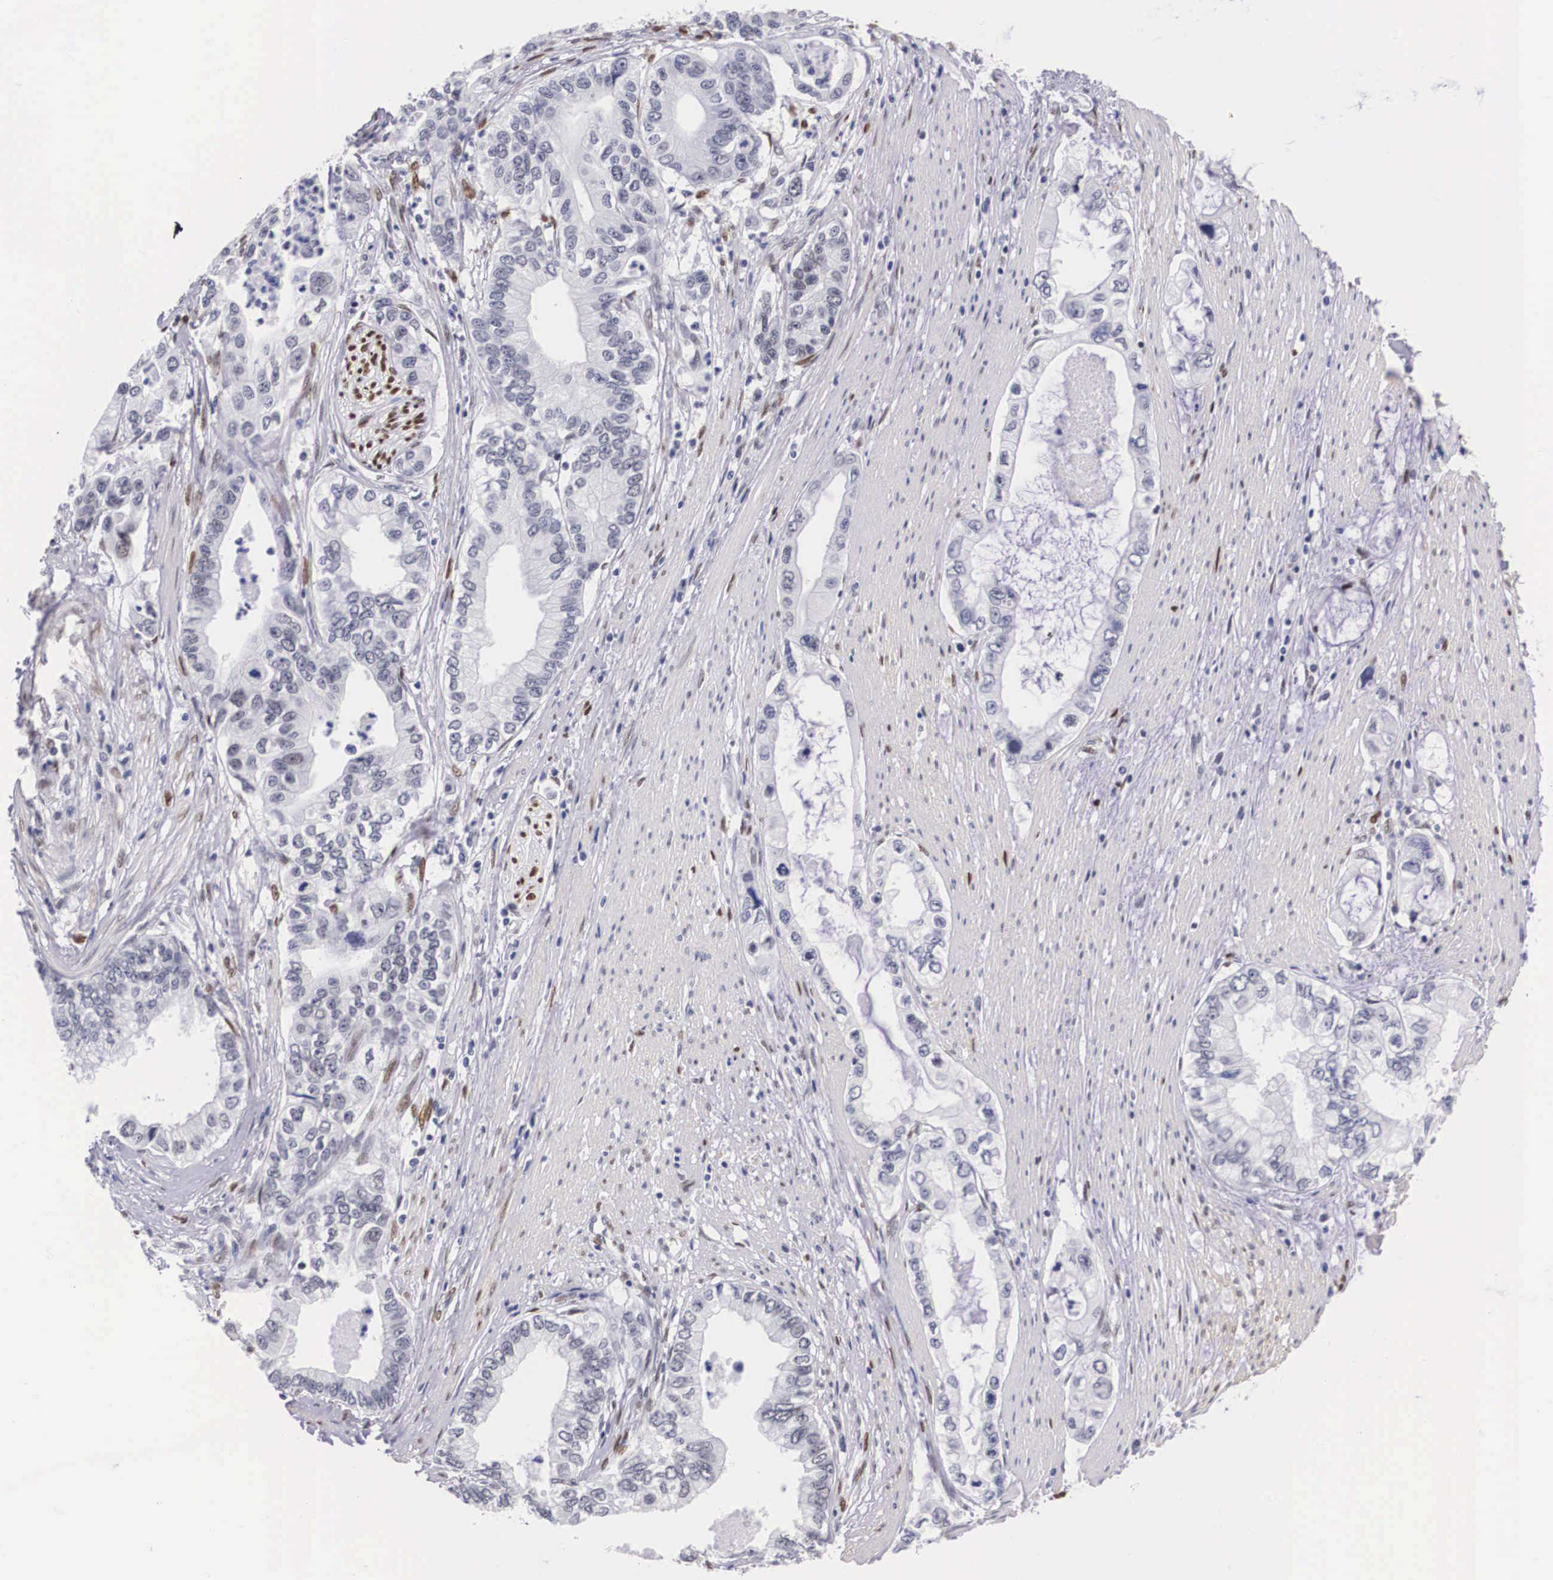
{"staining": {"intensity": "negative", "quantity": "none", "location": "none"}, "tissue": "pancreatic cancer", "cell_type": "Tumor cells", "image_type": "cancer", "snomed": [{"axis": "morphology", "description": "Adenocarcinoma, NOS"}, {"axis": "topography", "description": "Pancreas"}, {"axis": "topography", "description": "Stomach, upper"}], "caption": "DAB immunohistochemical staining of pancreatic adenocarcinoma reveals no significant expression in tumor cells.", "gene": "KHDRBS3", "patient": {"sex": "male", "age": 77}}